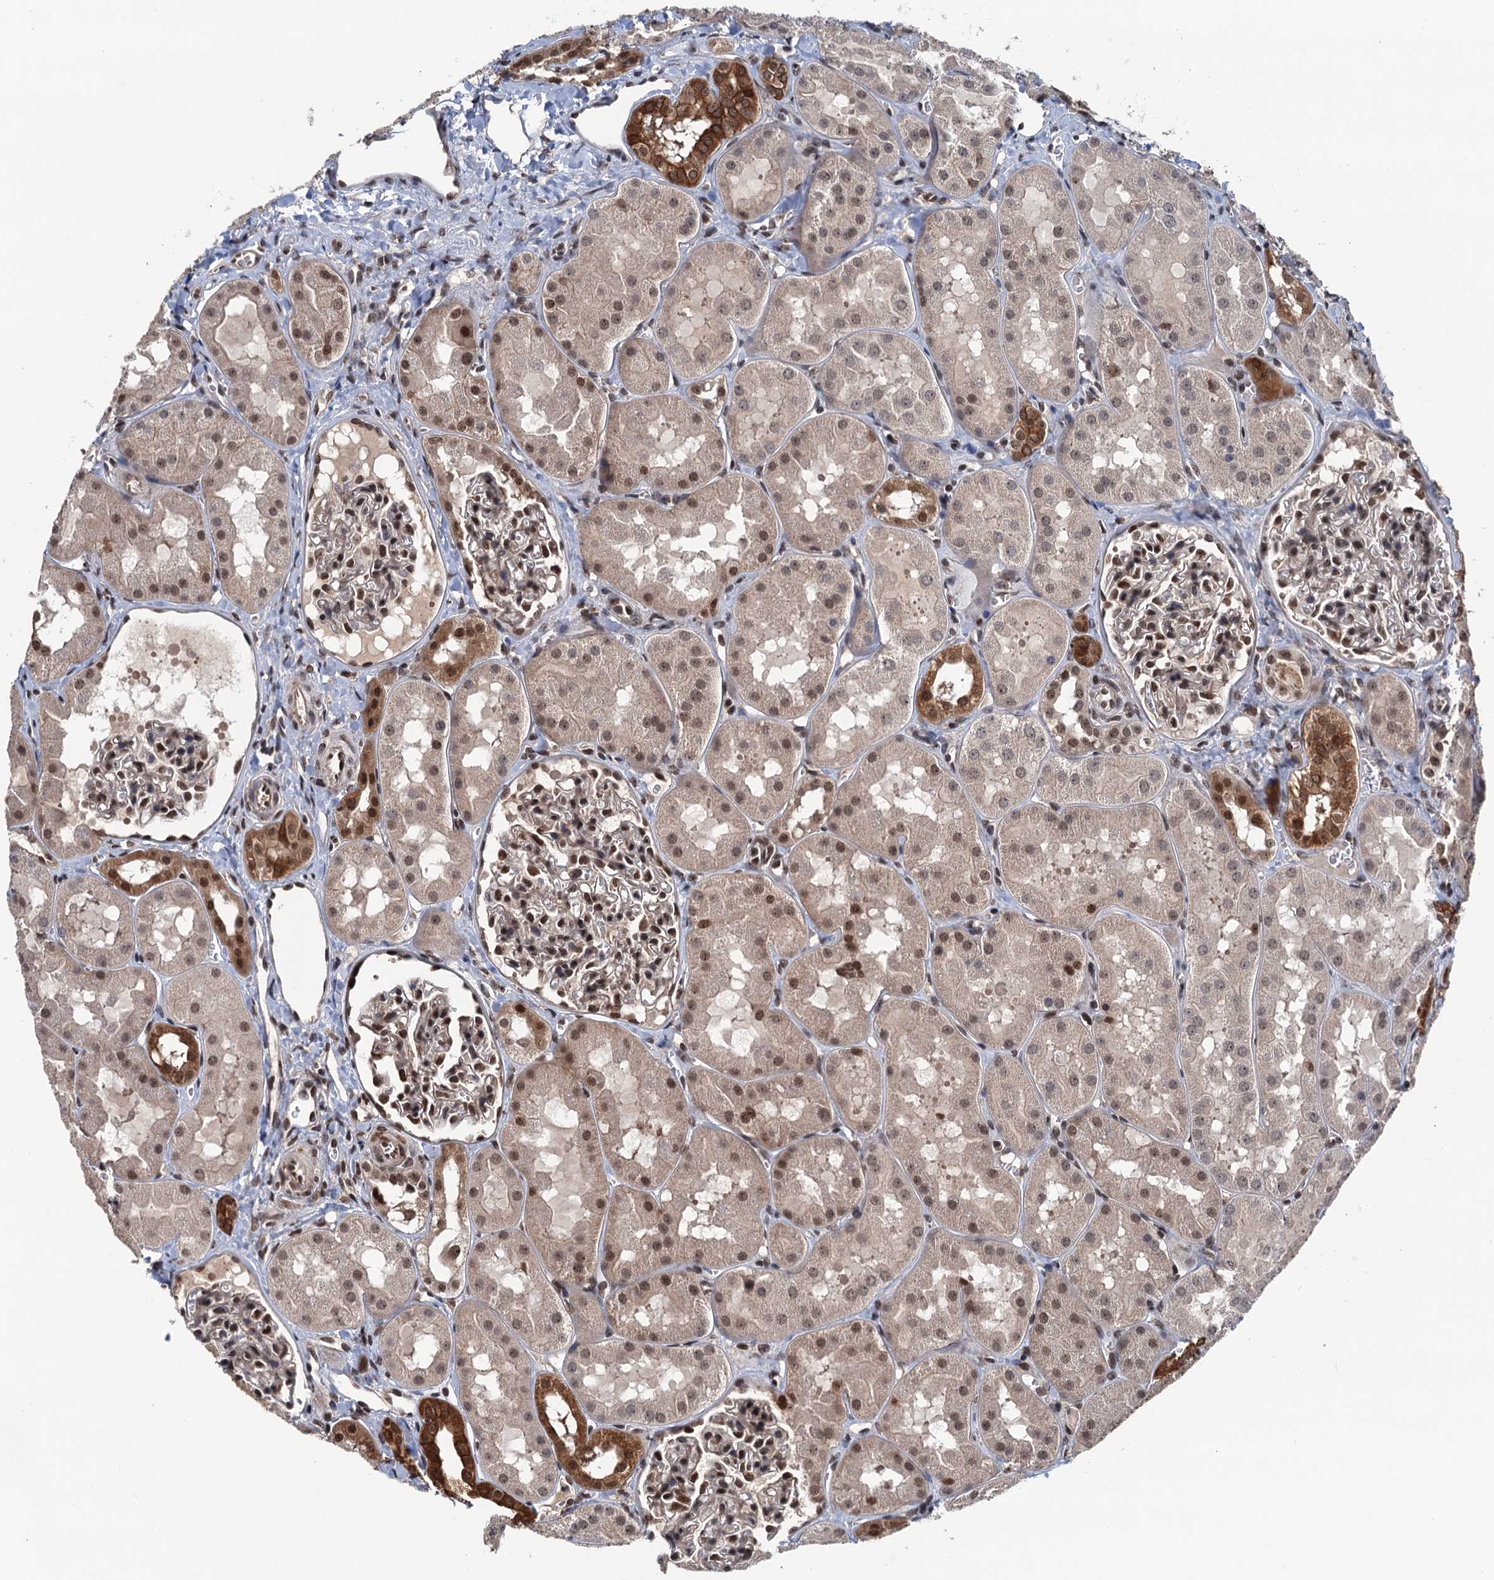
{"staining": {"intensity": "moderate", "quantity": "25%-75%", "location": "cytoplasmic/membranous,nuclear"}, "tissue": "kidney", "cell_type": "Cells in glomeruli", "image_type": "normal", "snomed": [{"axis": "morphology", "description": "Normal tissue, NOS"}, {"axis": "topography", "description": "Kidney"}, {"axis": "topography", "description": "Urinary bladder"}], "caption": "This image displays benign kidney stained with immunohistochemistry (IHC) to label a protein in brown. The cytoplasmic/membranous,nuclear of cells in glomeruli show moderate positivity for the protein. Nuclei are counter-stained blue.", "gene": "RASSF4", "patient": {"sex": "male", "age": 16}}